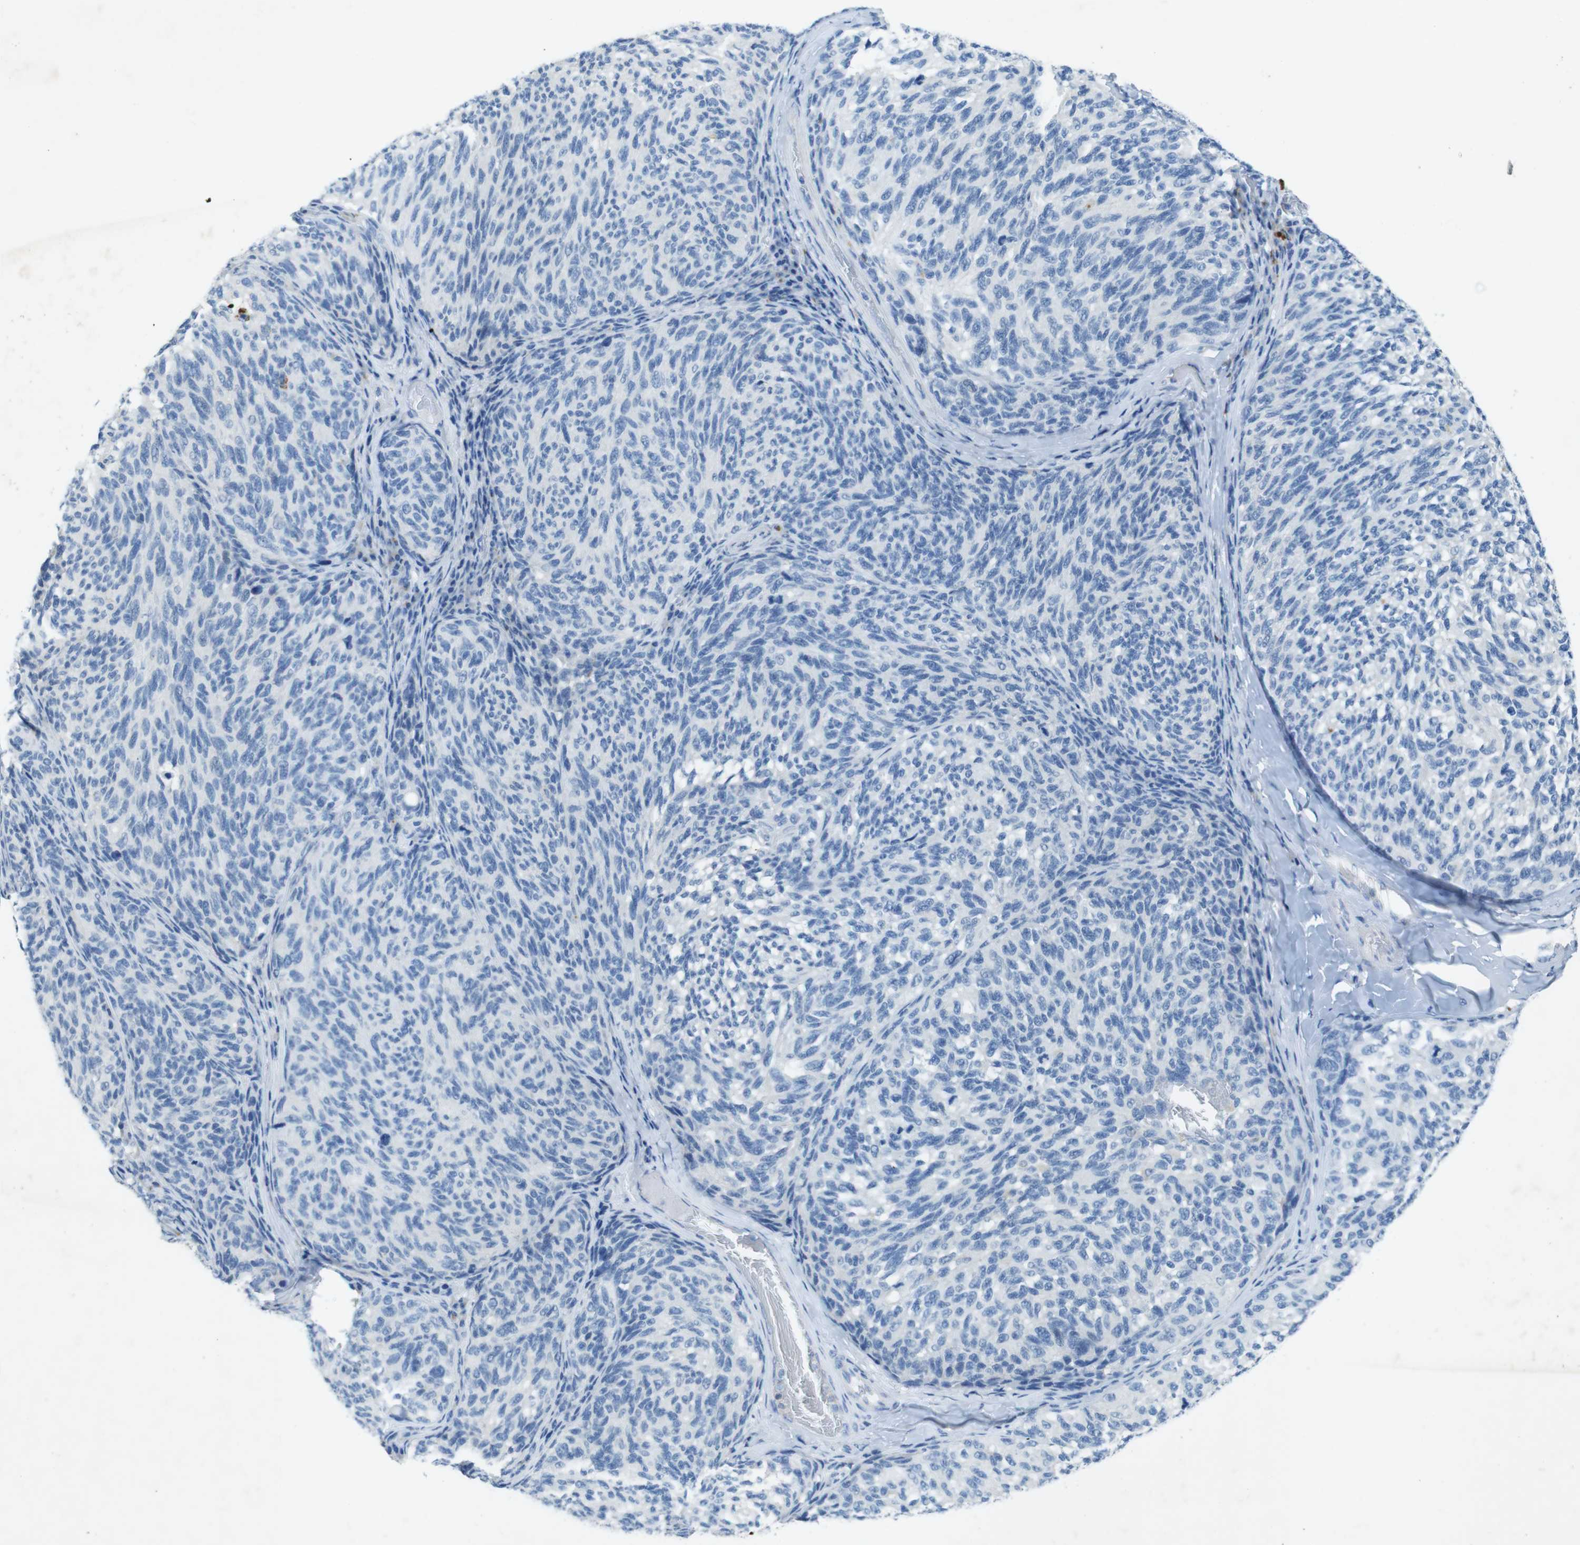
{"staining": {"intensity": "negative", "quantity": "none", "location": "none"}, "tissue": "melanoma", "cell_type": "Tumor cells", "image_type": "cancer", "snomed": [{"axis": "morphology", "description": "Malignant melanoma, NOS"}, {"axis": "topography", "description": "Skin"}], "caption": "This is an immunohistochemistry (IHC) photomicrograph of malignant melanoma. There is no expression in tumor cells.", "gene": "CD320", "patient": {"sex": "female", "age": 73}}